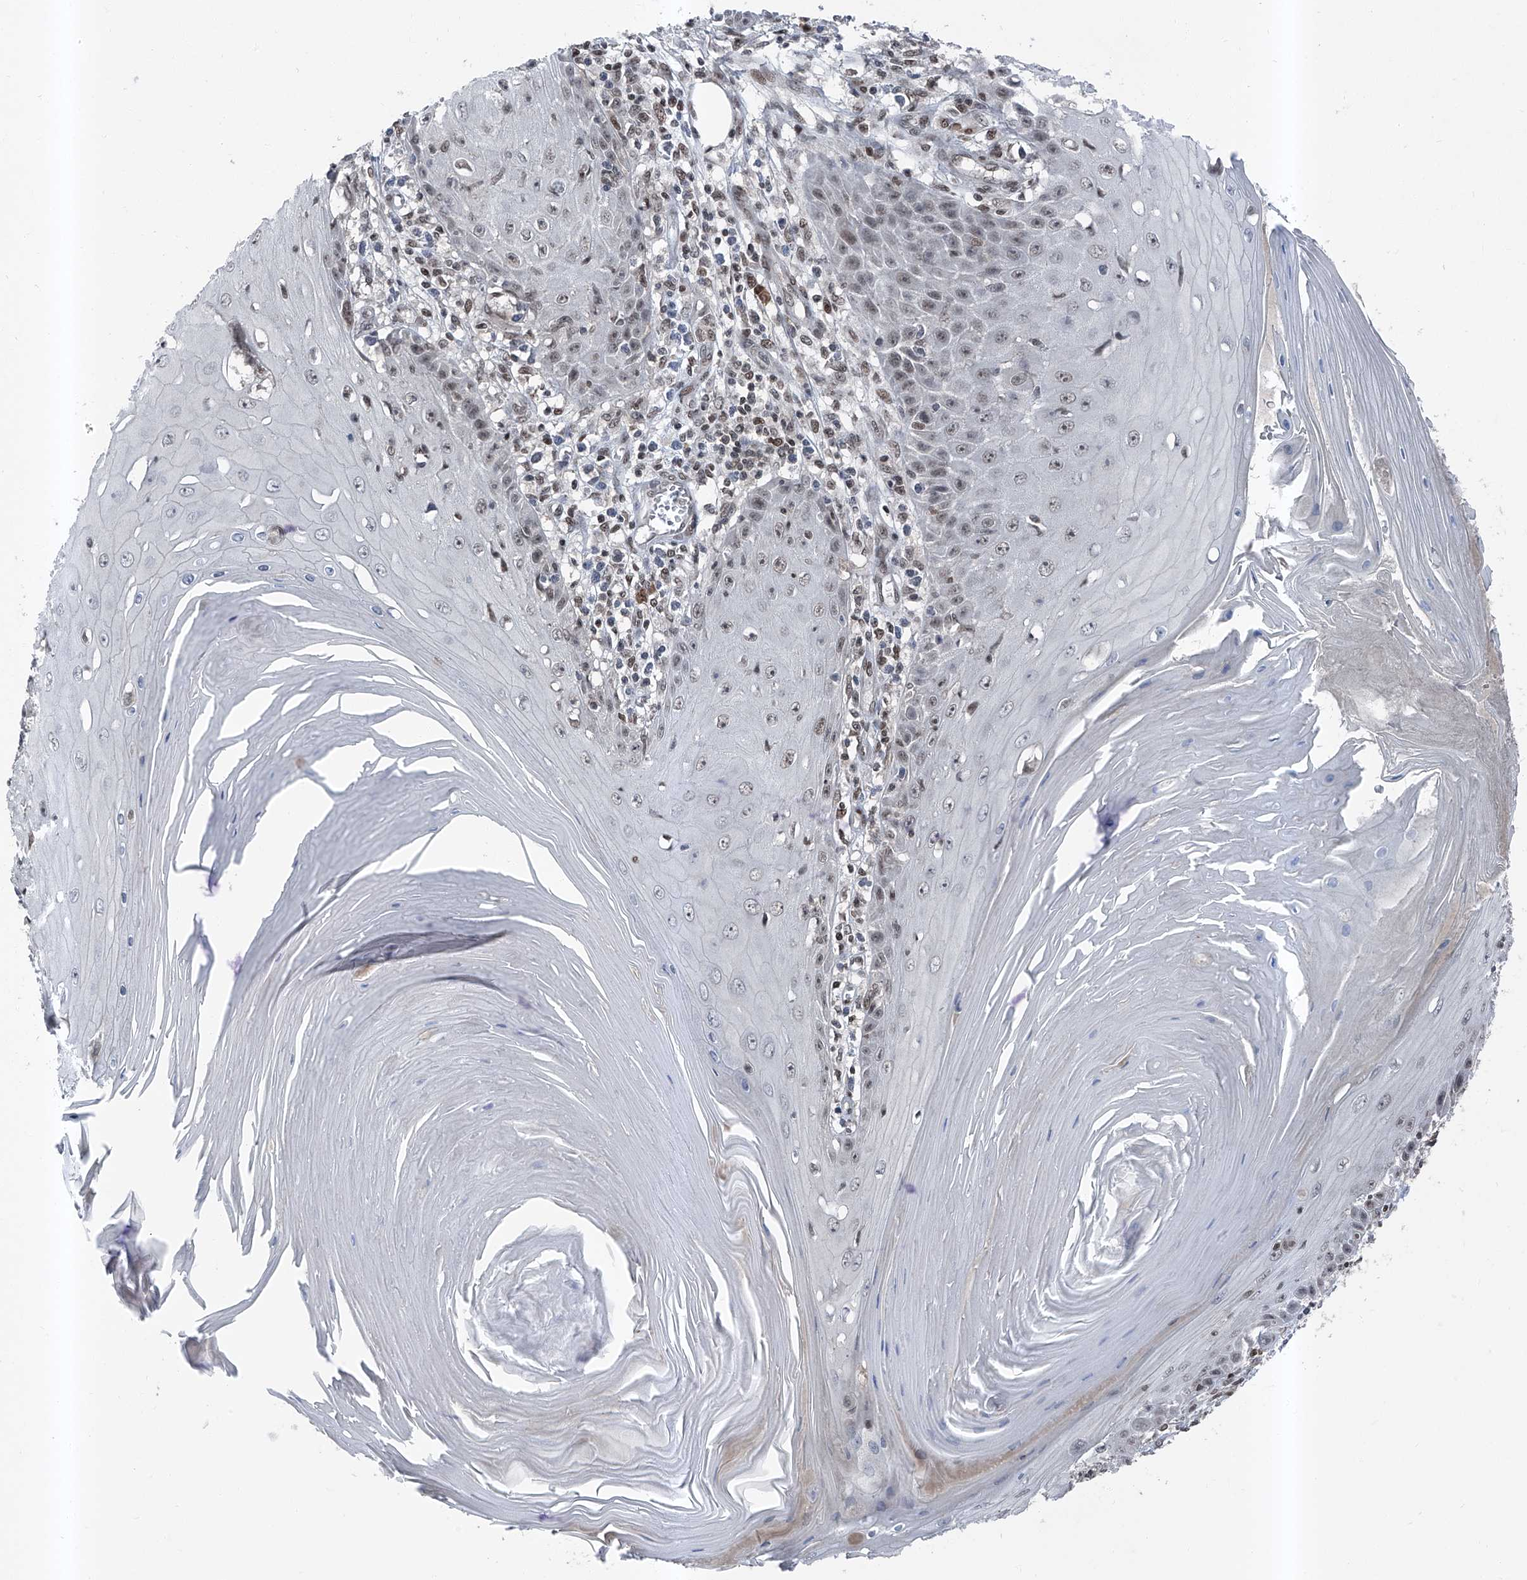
{"staining": {"intensity": "negative", "quantity": "none", "location": "none"}, "tissue": "skin cancer", "cell_type": "Tumor cells", "image_type": "cancer", "snomed": [{"axis": "morphology", "description": "Squamous cell carcinoma, NOS"}, {"axis": "topography", "description": "Skin"}], "caption": "The photomicrograph reveals no significant expression in tumor cells of skin squamous cell carcinoma.", "gene": "BMI1", "patient": {"sex": "female", "age": 73}}